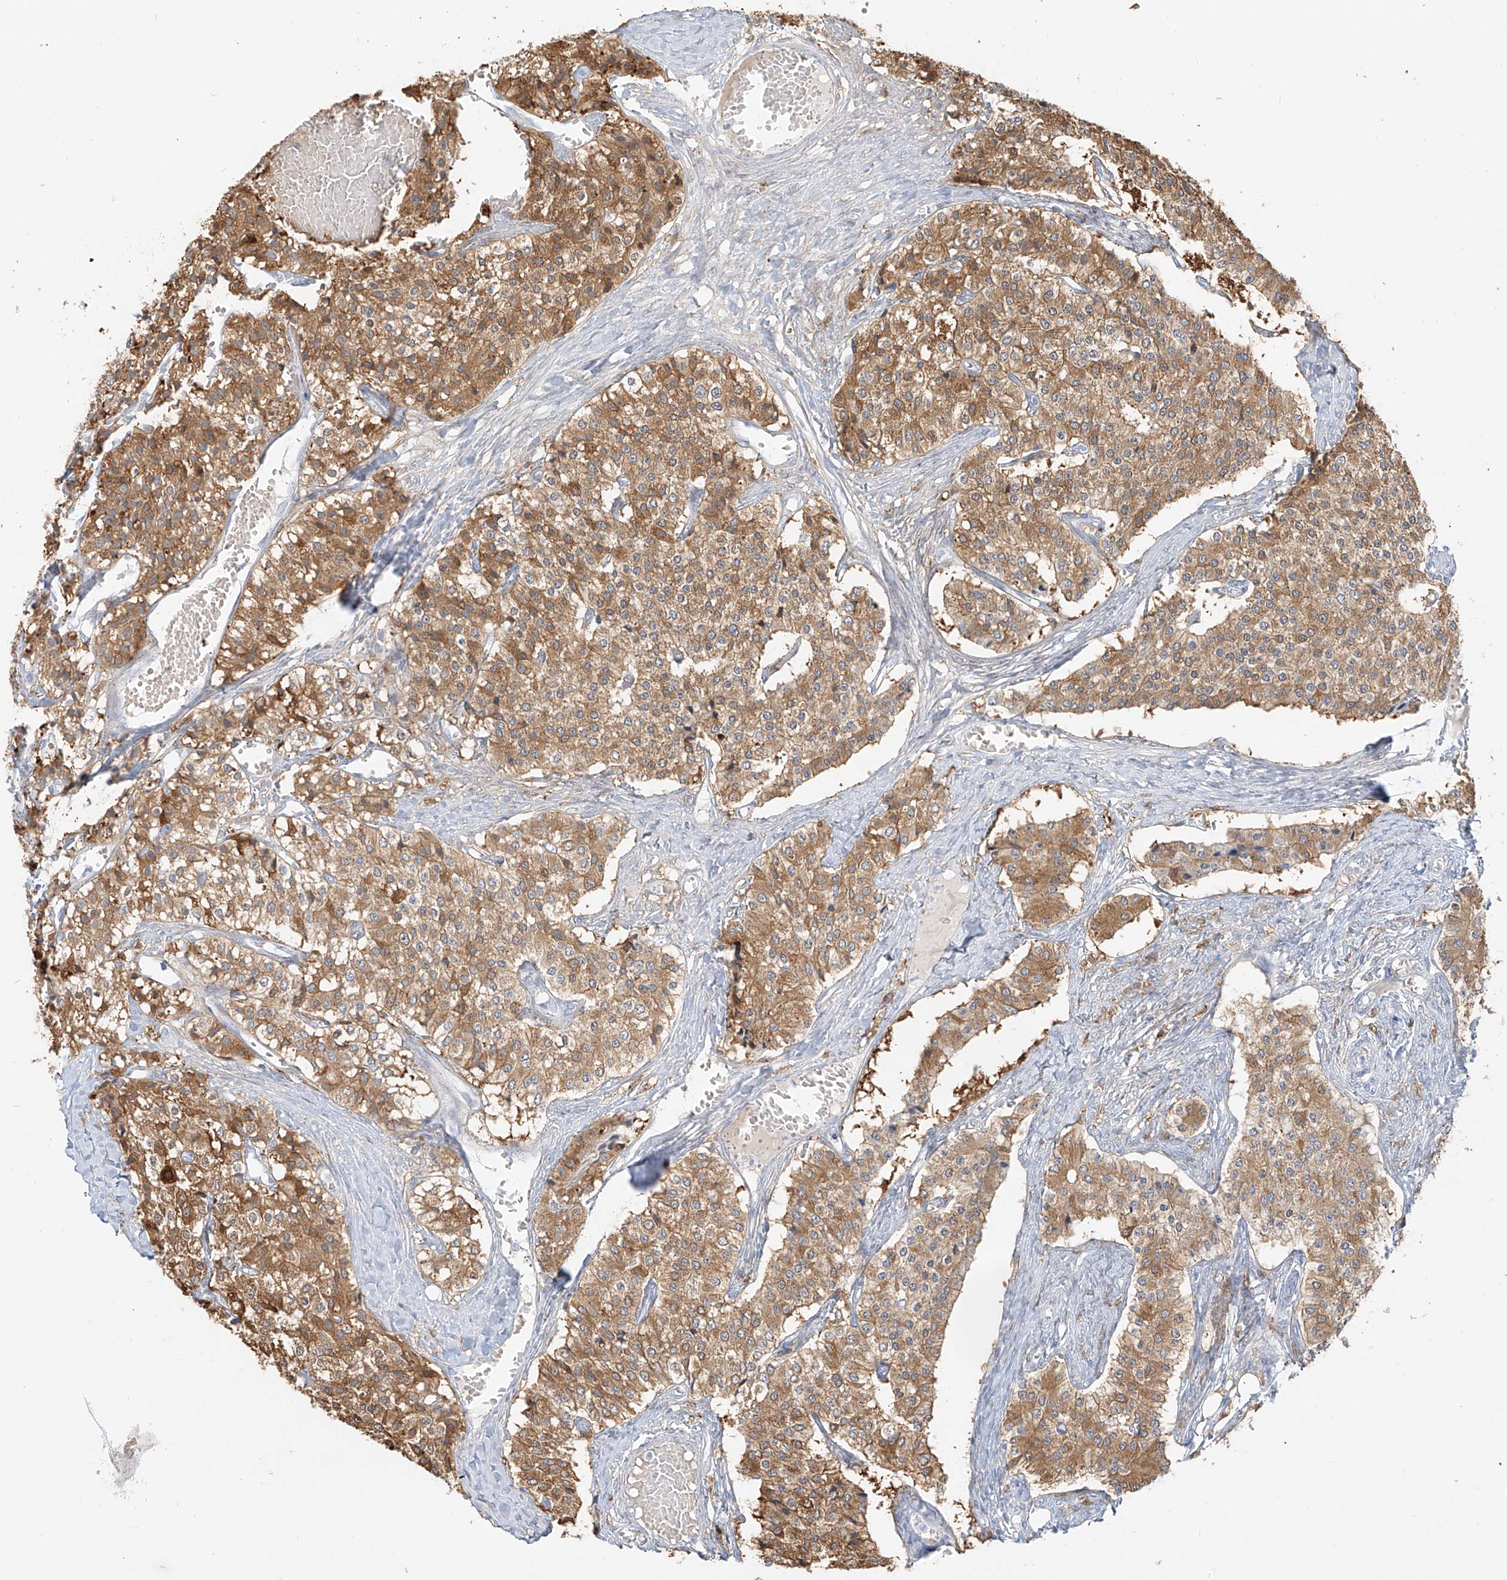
{"staining": {"intensity": "strong", "quantity": ">75%", "location": "cytoplasmic/membranous"}, "tissue": "carcinoid", "cell_type": "Tumor cells", "image_type": "cancer", "snomed": [{"axis": "morphology", "description": "Carcinoid, malignant, NOS"}, {"axis": "topography", "description": "Colon"}], "caption": "Immunohistochemical staining of carcinoid exhibits high levels of strong cytoplasmic/membranous positivity in approximately >75% of tumor cells.", "gene": "UPK1B", "patient": {"sex": "female", "age": 52}}